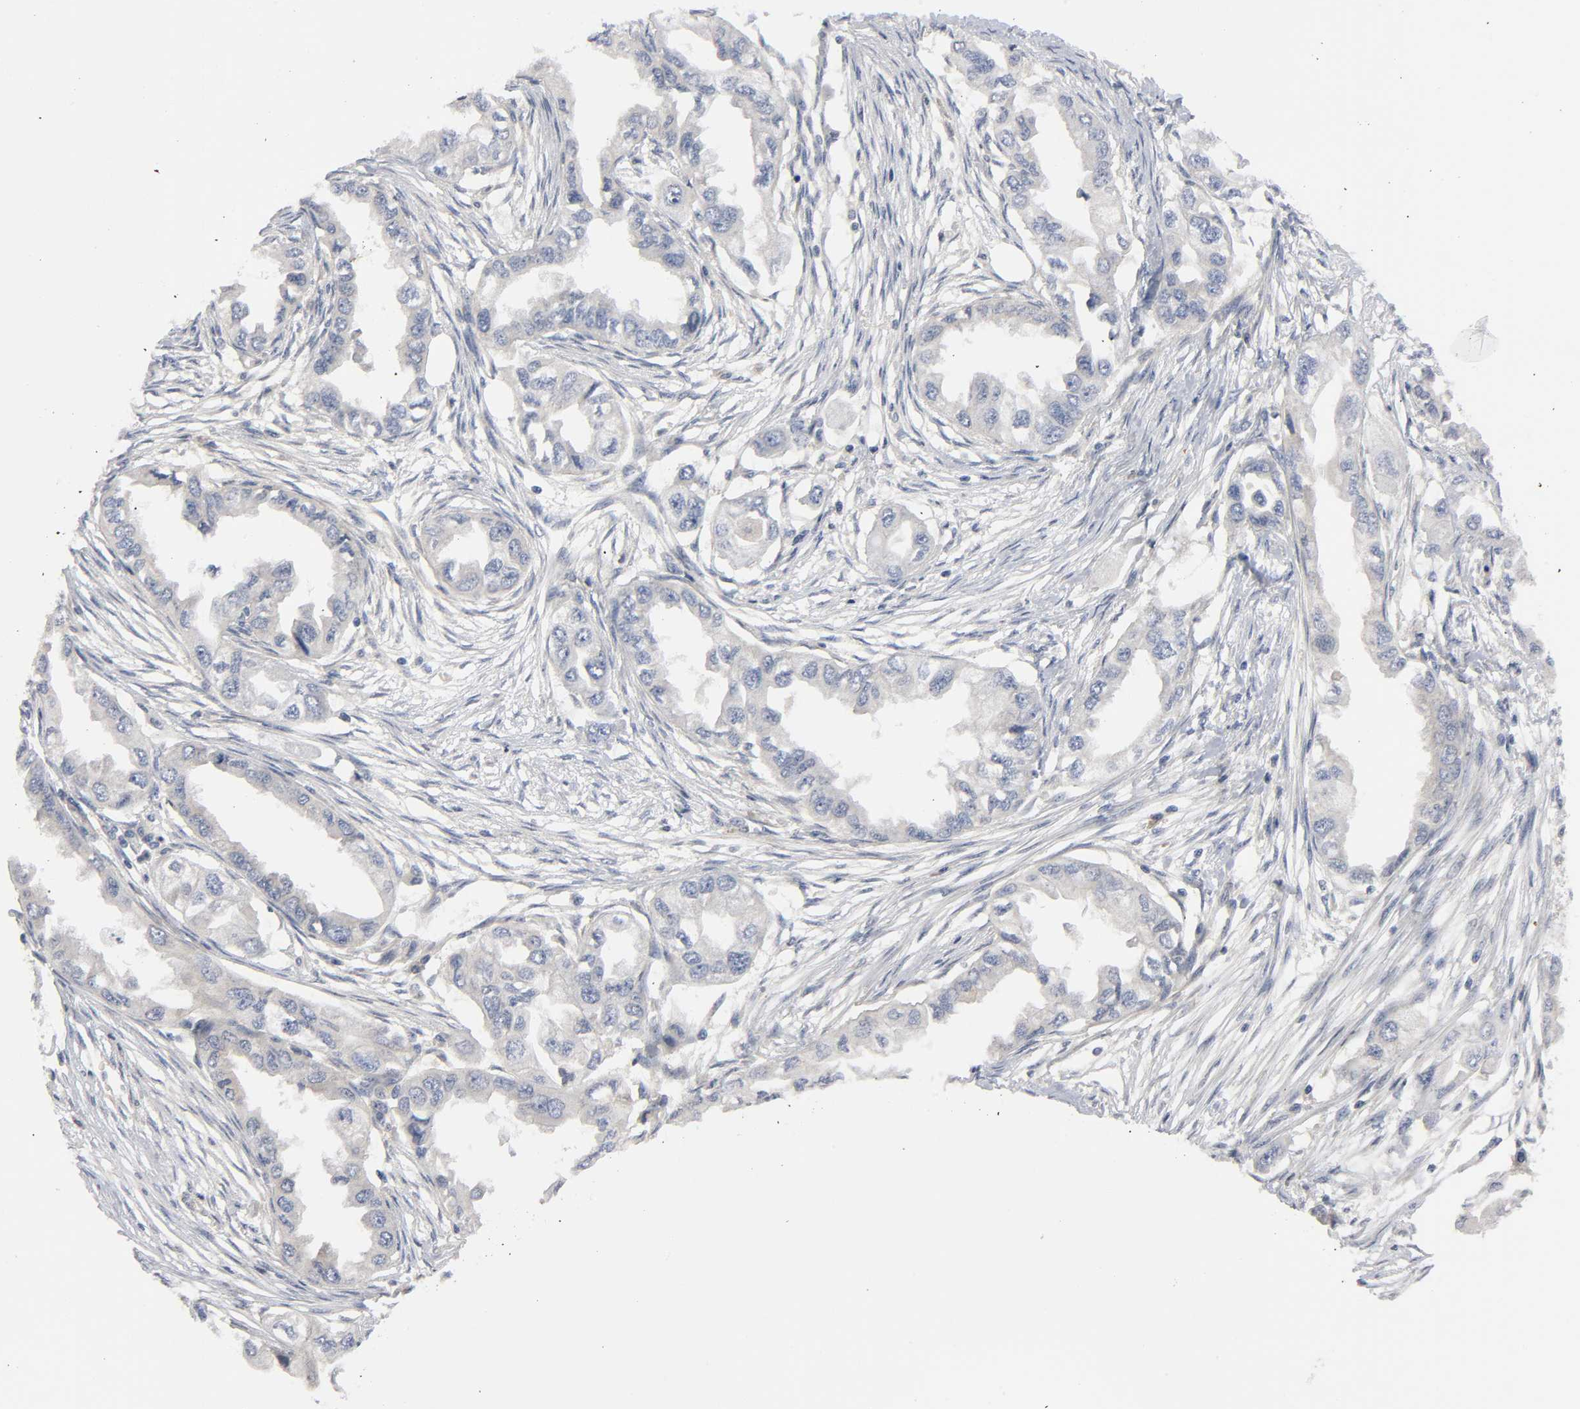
{"staining": {"intensity": "weak", "quantity": "25%-75%", "location": "cytoplasmic/membranous"}, "tissue": "endometrial cancer", "cell_type": "Tumor cells", "image_type": "cancer", "snomed": [{"axis": "morphology", "description": "Adenocarcinoma, NOS"}, {"axis": "topography", "description": "Endometrium"}], "caption": "Approximately 25%-75% of tumor cells in endometrial adenocarcinoma show weak cytoplasmic/membranous protein positivity as visualized by brown immunohistochemical staining.", "gene": "HDAC6", "patient": {"sex": "female", "age": 67}}